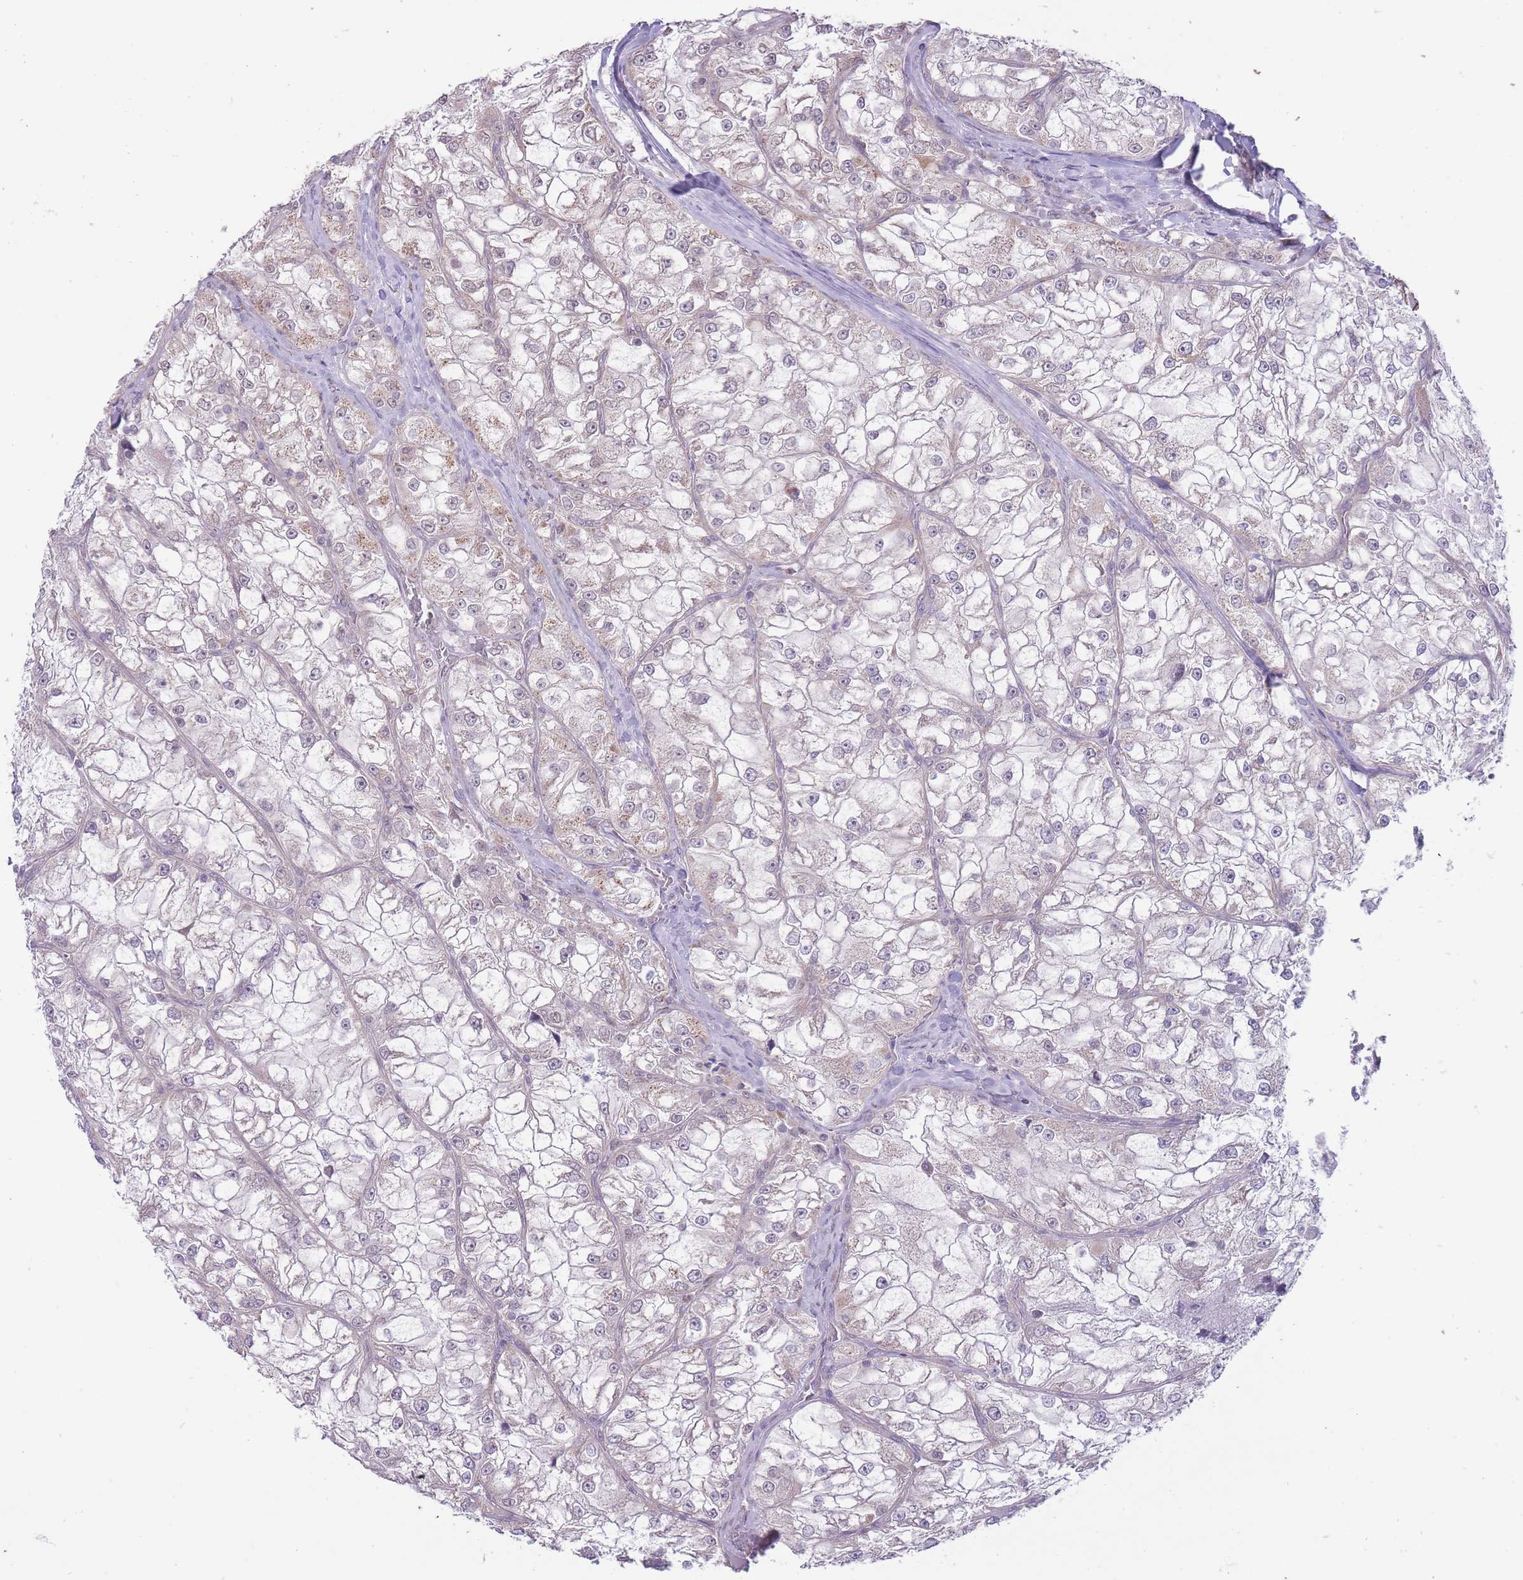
{"staining": {"intensity": "weak", "quantity": "25%-75%", "location": "cytoplasmic/membranous"}, "tissue": "renal cancer", "cell_type": "Tumor cells", "image_type": "cancer", "snomed": [{"axis": "morphology", "description": "Adenocarcinoma, NOS"}, {"axis": "topography", "description": "Kidney"}], "caption": "This is a histology image of immunohistochemistry staining of adenocarcinoma (renal), which shows weak expression in the cytoplasmic/membranous of tumor cells.", "gene": "NELL1", "patient": {"sex": "female", "age": 72}}